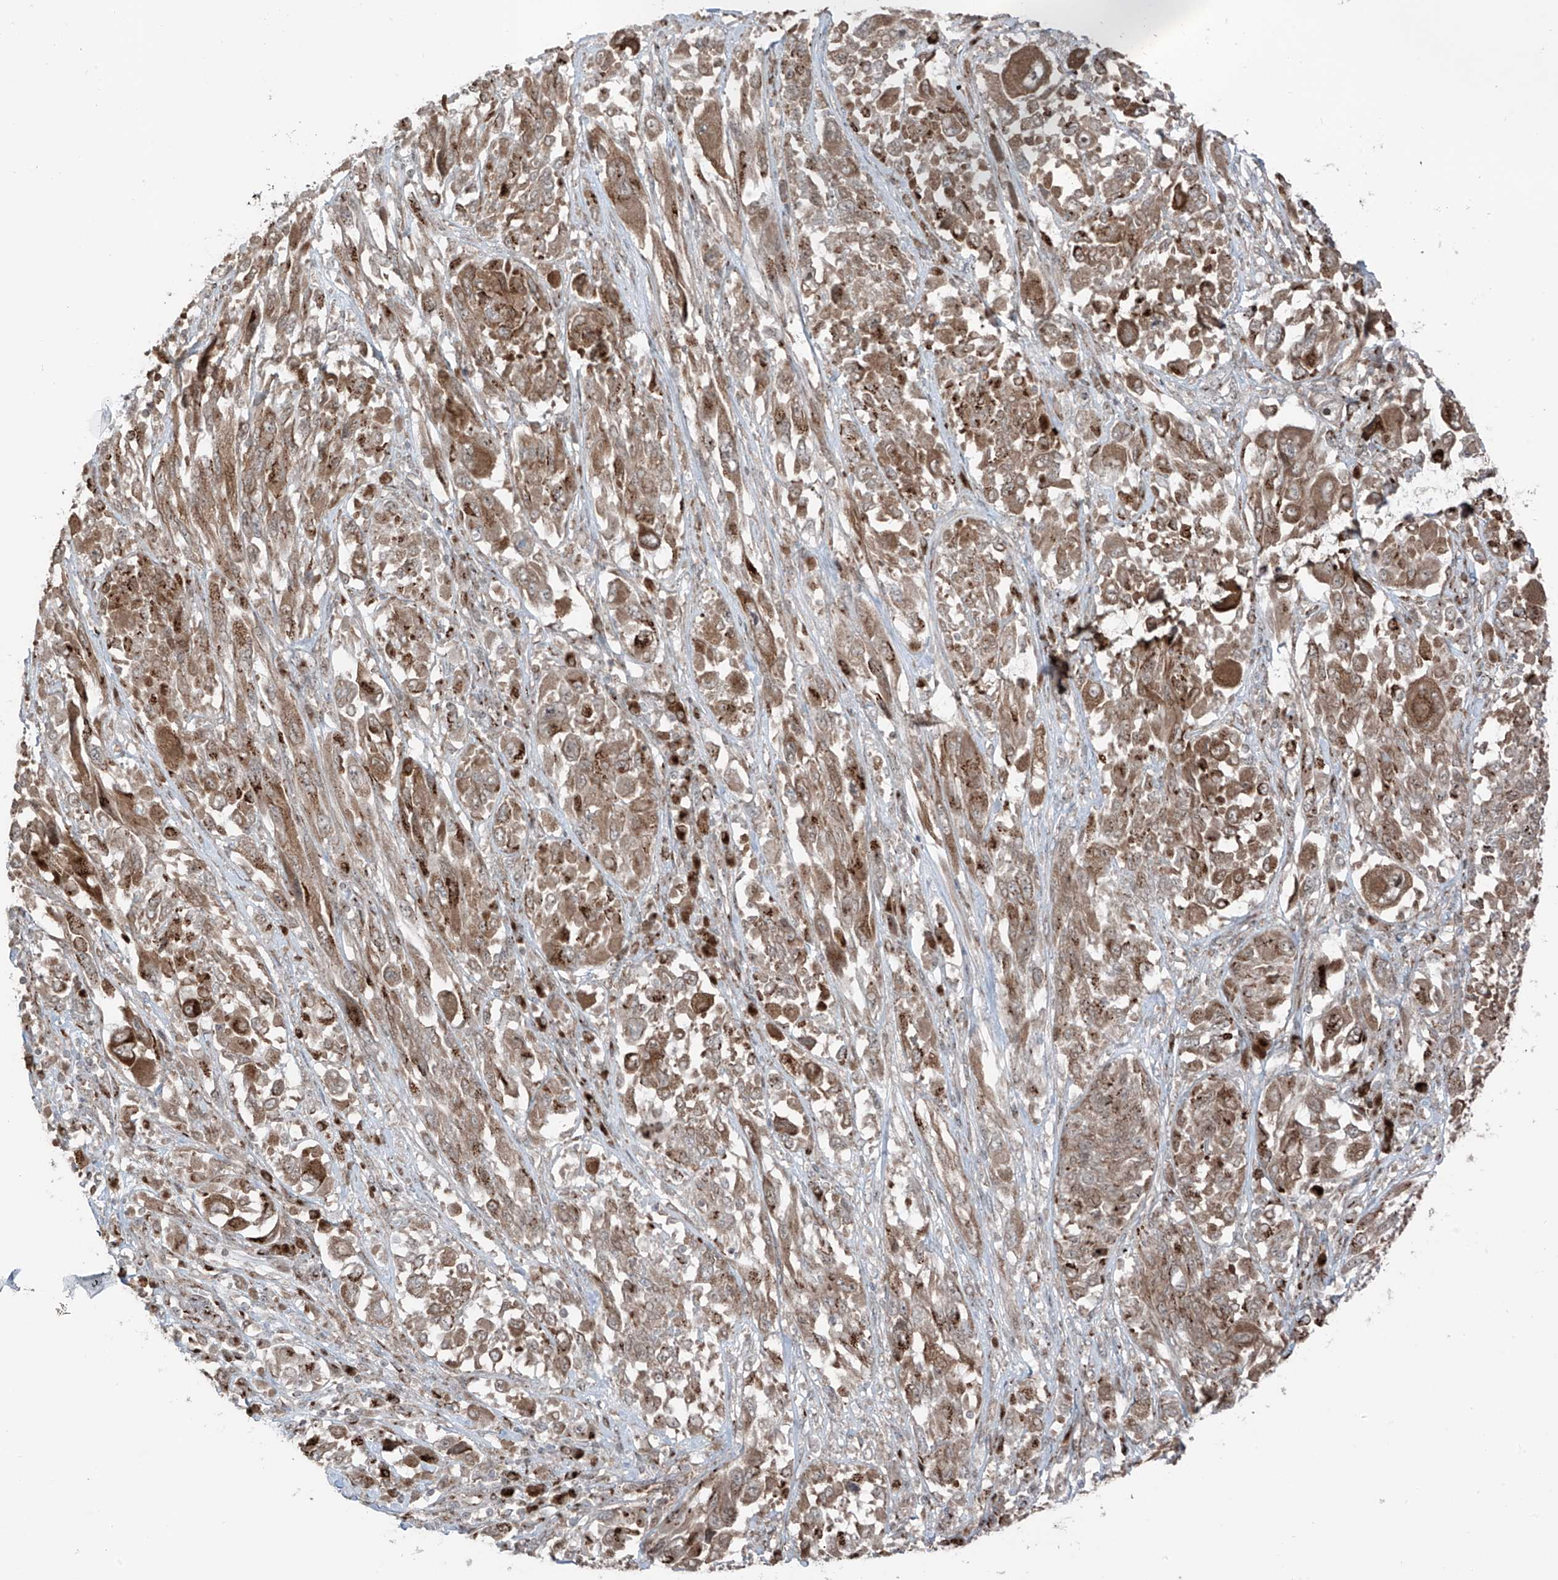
{"staining": {"intensity": "moderate", "quantity": ">75%", "location": "cytoplasmic/membranous,nuclear"}, "tissue": "melanoma", "cell_type": "Tumor cells", "image_type": "cancer", "snomed": [{"axis": "morphology", "description": "Malignant melanoma, NOS"}, {"axis": "topography", "description": "Skin"}], "caption": "There is medium levels of moderate cytoplasmic/membranous and nuclear expression in tumor cells of malignant melanoma, as demonstrated by immunohistochemical staining (brown color).", "gene": "ERLEC1", "patient": {"sex": "female", "age": 91}}